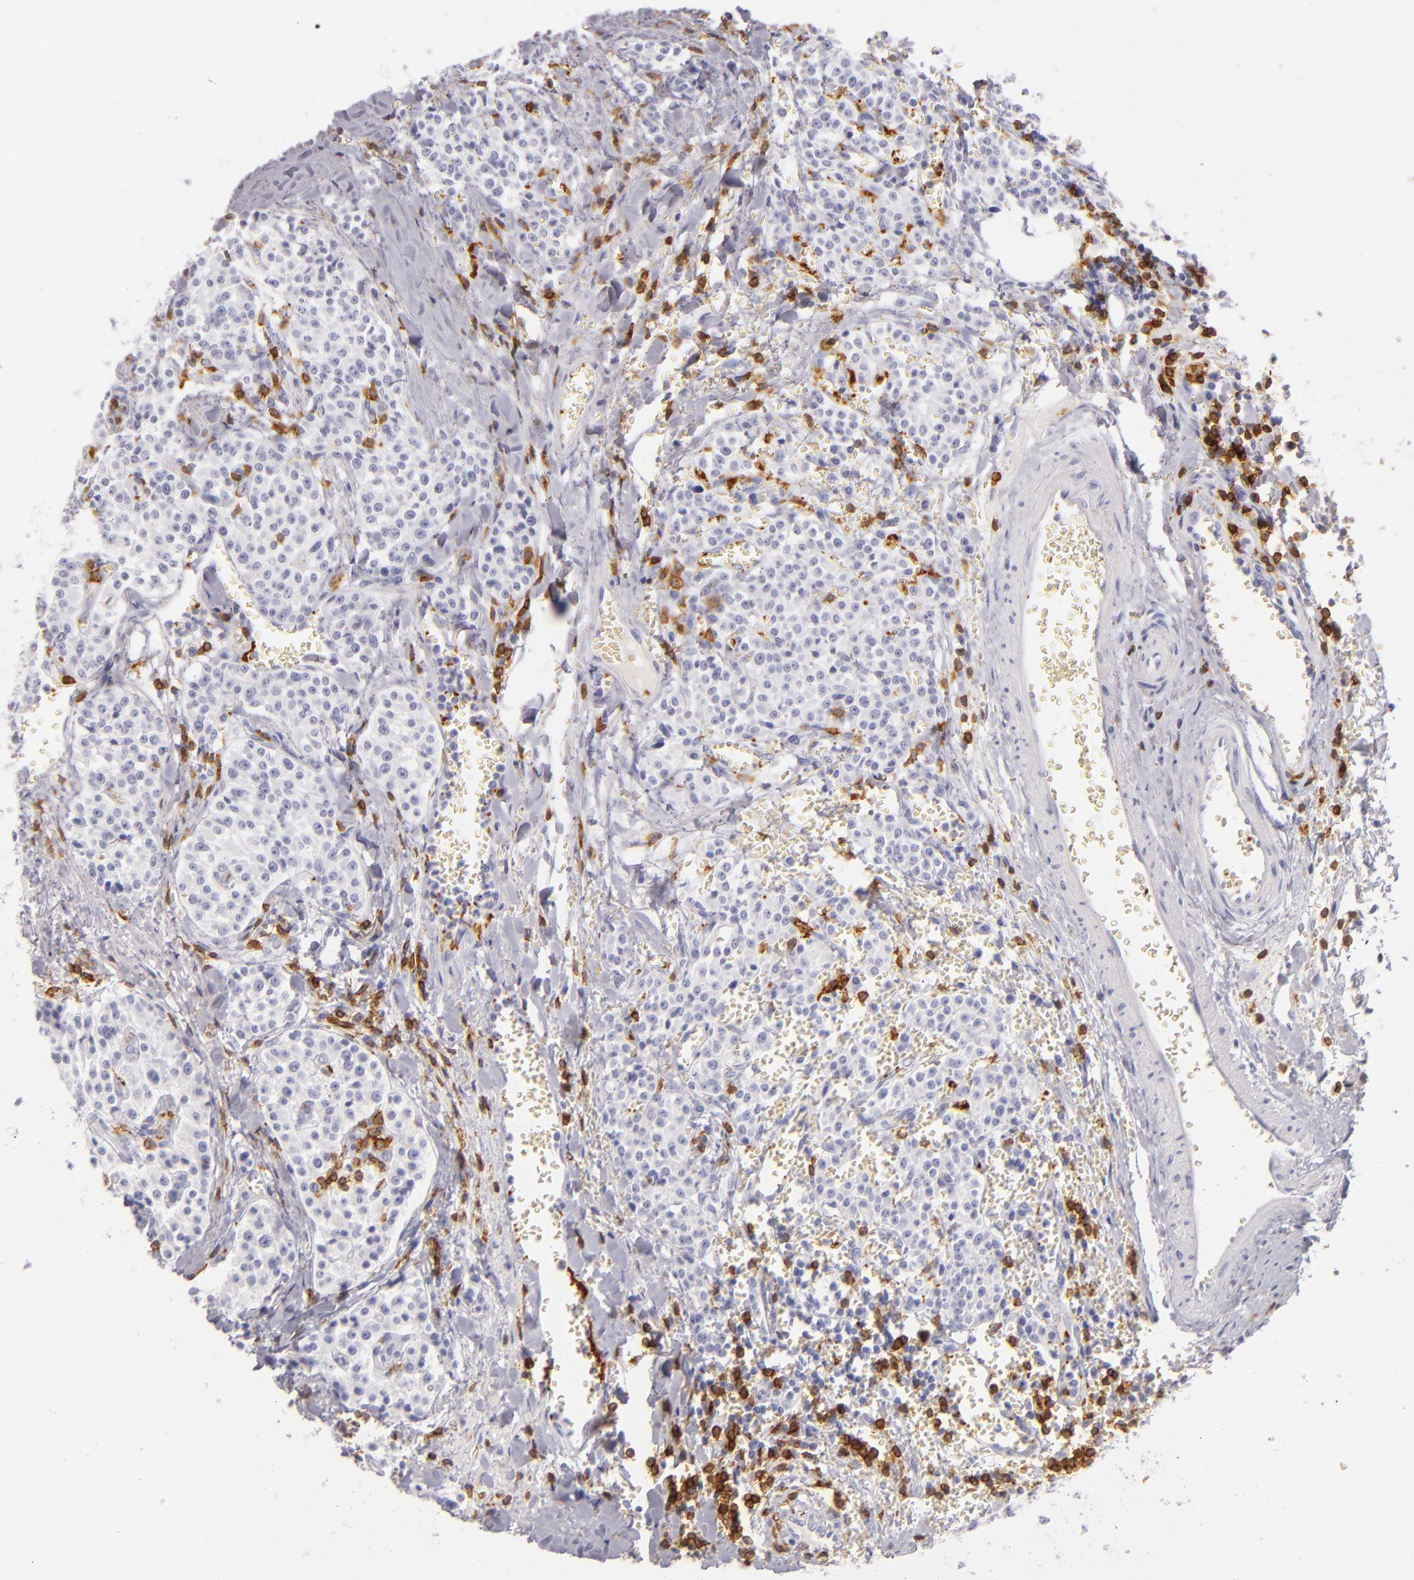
{"staining": {"intensity": "negative", "quantity": "none", "location": "none"}, "tissue": "carcinoid", "cell_type": "Tumor cells", "image_type": "cancer", "snomed": [{"axis": "morphology", "description": "Carcinoid, malignant, NOS"}, {"axis": "topography", "description": "Stomach"}], "caption": "A histopathology image of human carcinoid (malignant) is negative for staining in tumor cells. (IHC, brightfield microscopy, high magnification).", "gene": "LAT", "patient": {"sex": "female", "age": 76}}